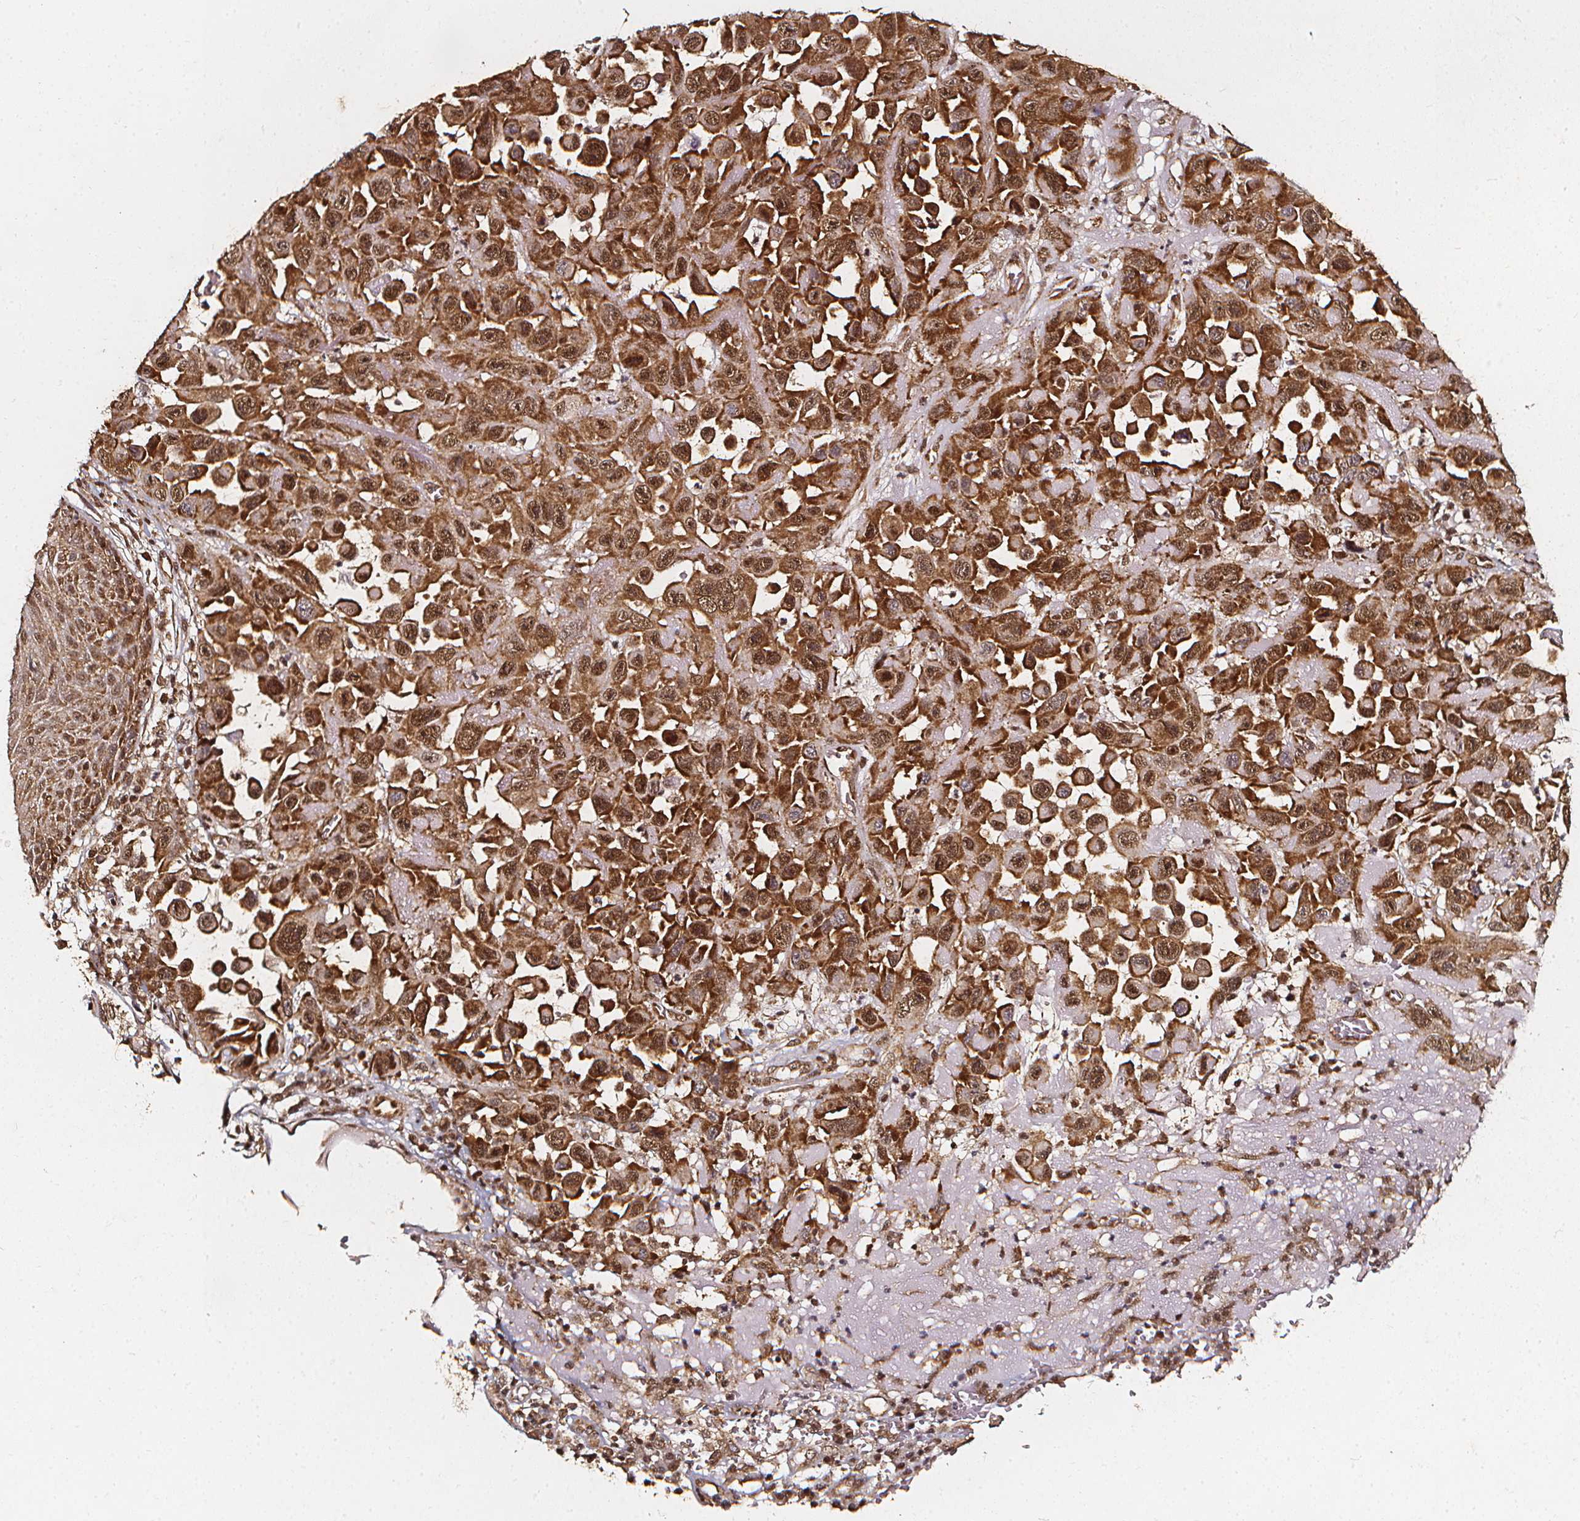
{"staining": {"intensity": "strong", "quantity": ">75%", "location": "cytoplasmic/membranous,nuclear"}, "tissue": "skin cancer", "cell_type": "Tumor cells", "image_type": "cancer", "snomed": [{"axis": "morphology", "description": "Squamous cell carcinoma, NOS"}, {"axis": "topography", "description": "Skin"}], "caption": "A histopathology image of skin squamous cell carcinoma stained for a protein demonstrates strong cytoplasmic/membranous and nuclear brown staining in tumor cells.", "gene": "SMN1", "patient": {"sex": "male", "age": 81}}